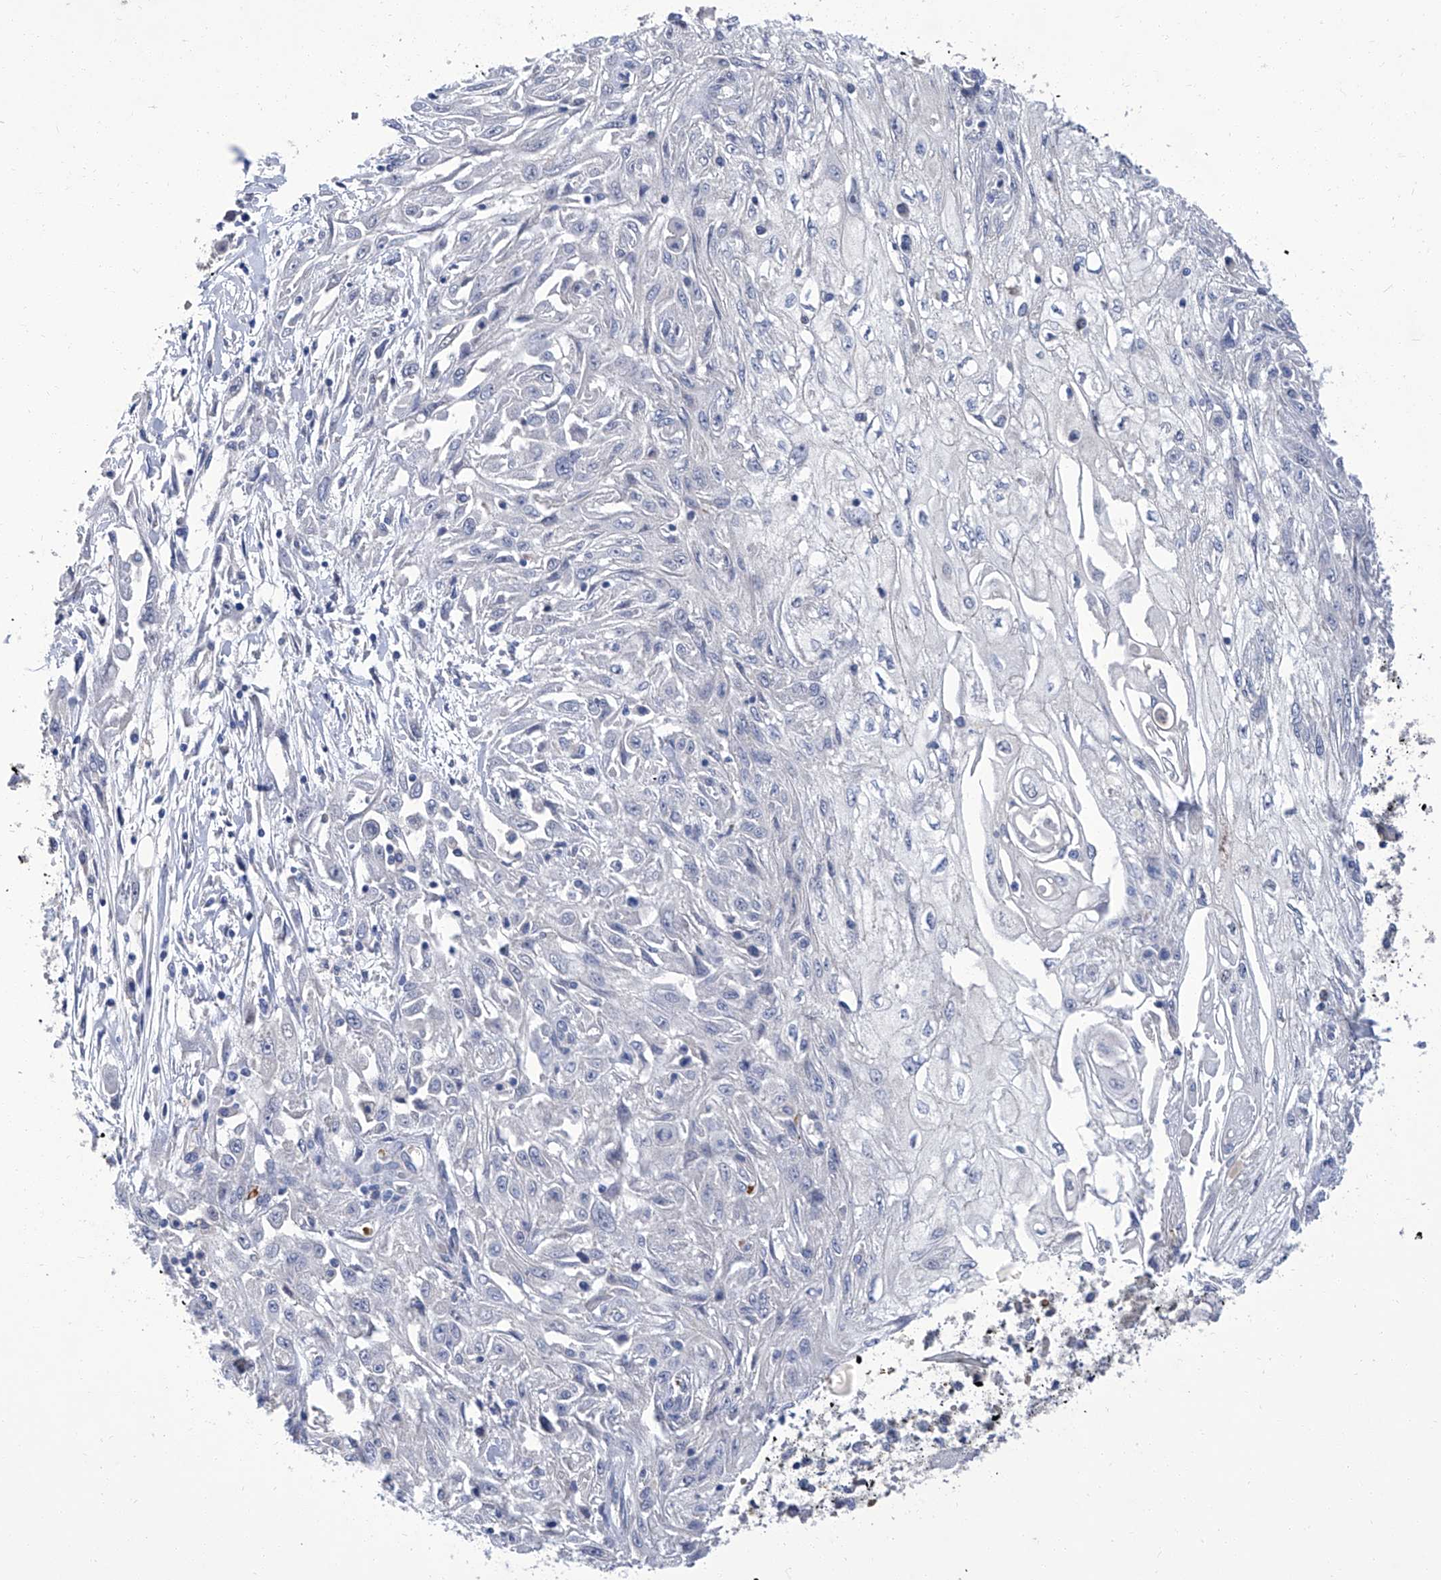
{"staining": {"intensity": "negative", "quantity": "none", "location": "none"}, "tissue": "skin cancer", "cell_type": "Tumor cells", "image_type": "cancer", "snomed": [{"axis": "morphology", "description": "Squamous cell carcinoma, NOS"}, {"axis": "morphology", "description": "Squamous cell carcinoma, metastatic, NOS"}, {"axis": "topography", "description": "Skin"}, {"axis": "topography", "description": "Lymph node"}], "caption": "Skin metastatic squamous cell carcinoma stained for a protein using immunohistochemistry (IHC) exhibits no staining tumor cells.", "gene": "PARD3", "patient": {"sex": "male", "age": 75}}